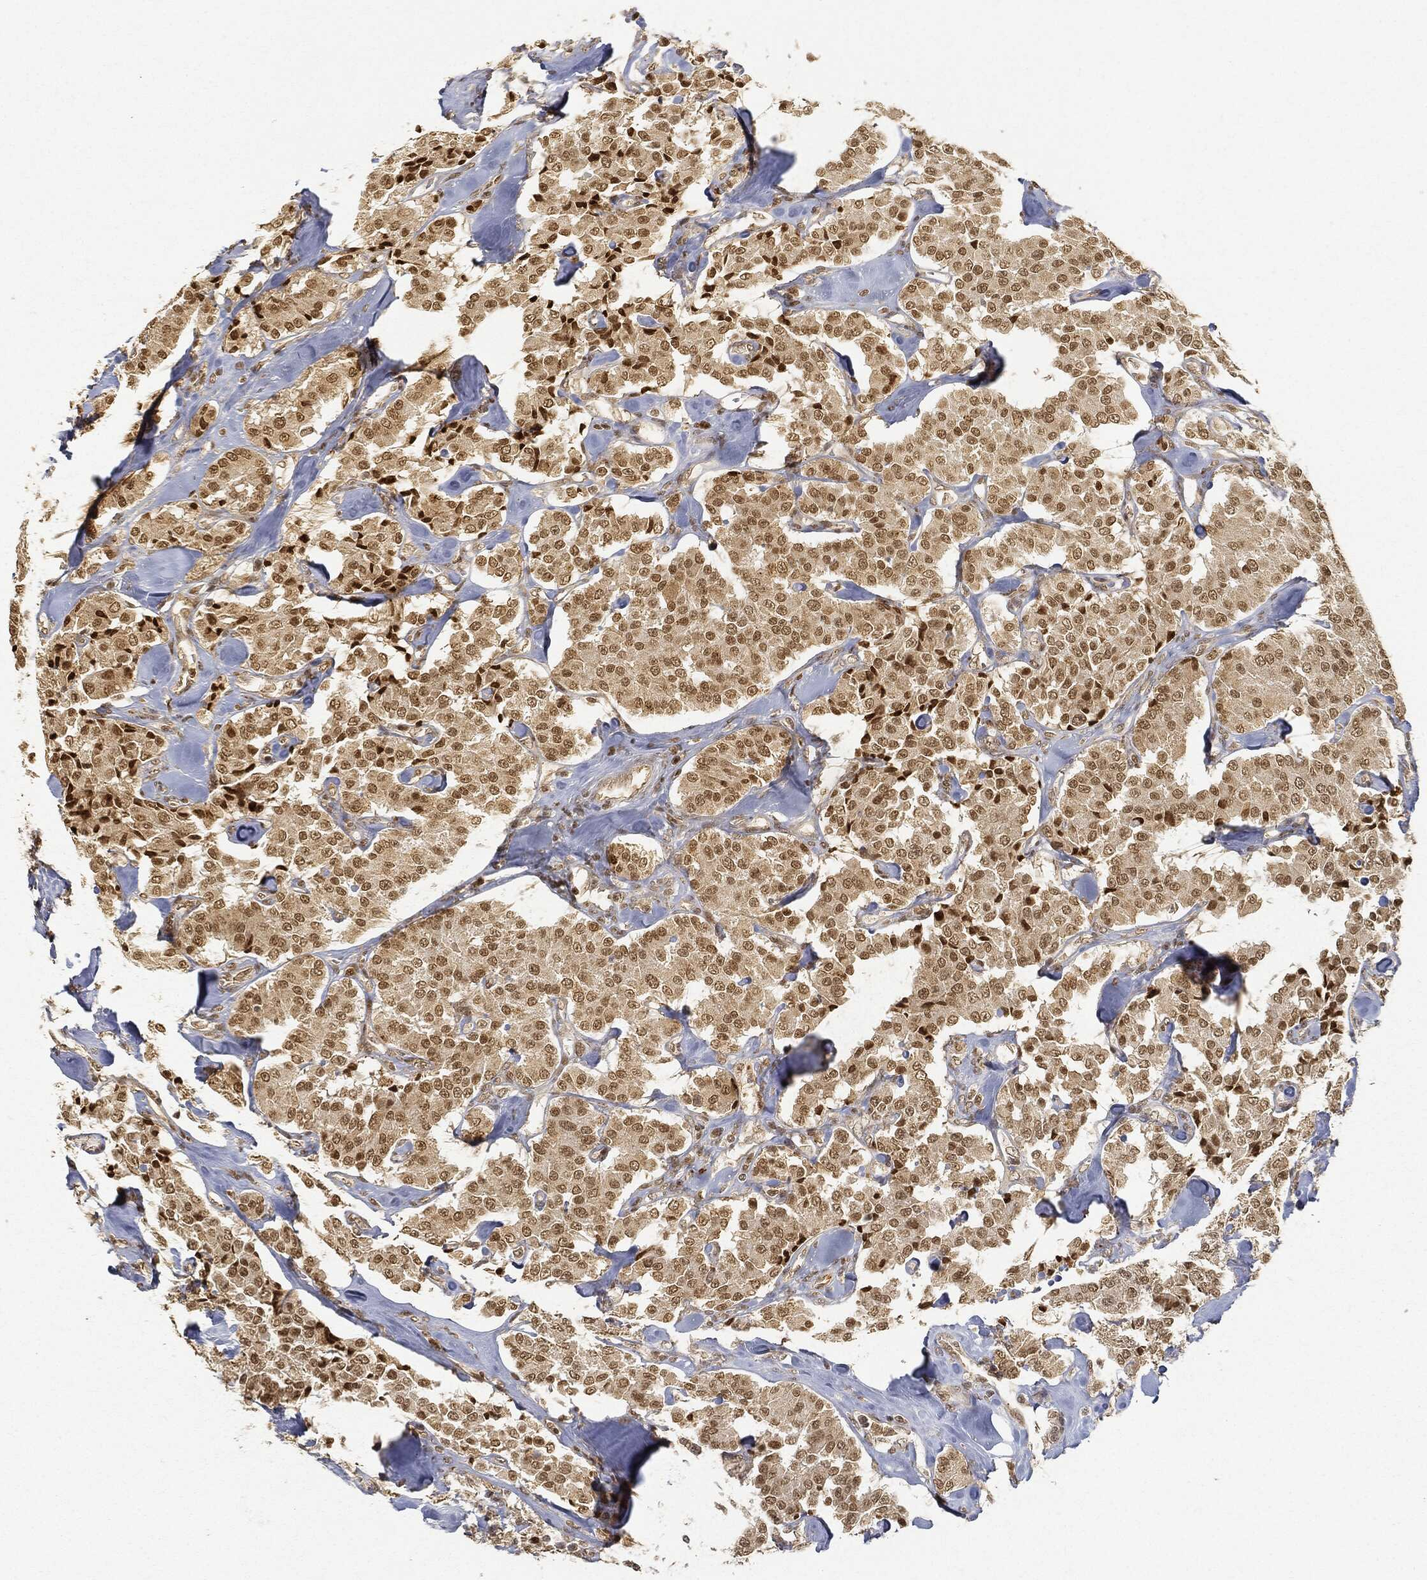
{"staining": {"intensity": "strong", "quantity": "<25%", "location": "nuclear"}, "tissue": "carcinoid", "cell_type": "Tumor cells", "image_type": "cancer", "snomed": [{"axis": "morphology", "description": "Carcinoid, malignant, NOS"}, {"axis": "topography", "description": "Pancreas"}], "caption": "Strong nuclear positivity for a protein is present in approximately <25% of tumor cells of carcinoid (malignant) using immunohistochemistry (IHC).", "gene": "CIB1", "patient": {"sex": "male", "age": 41}}